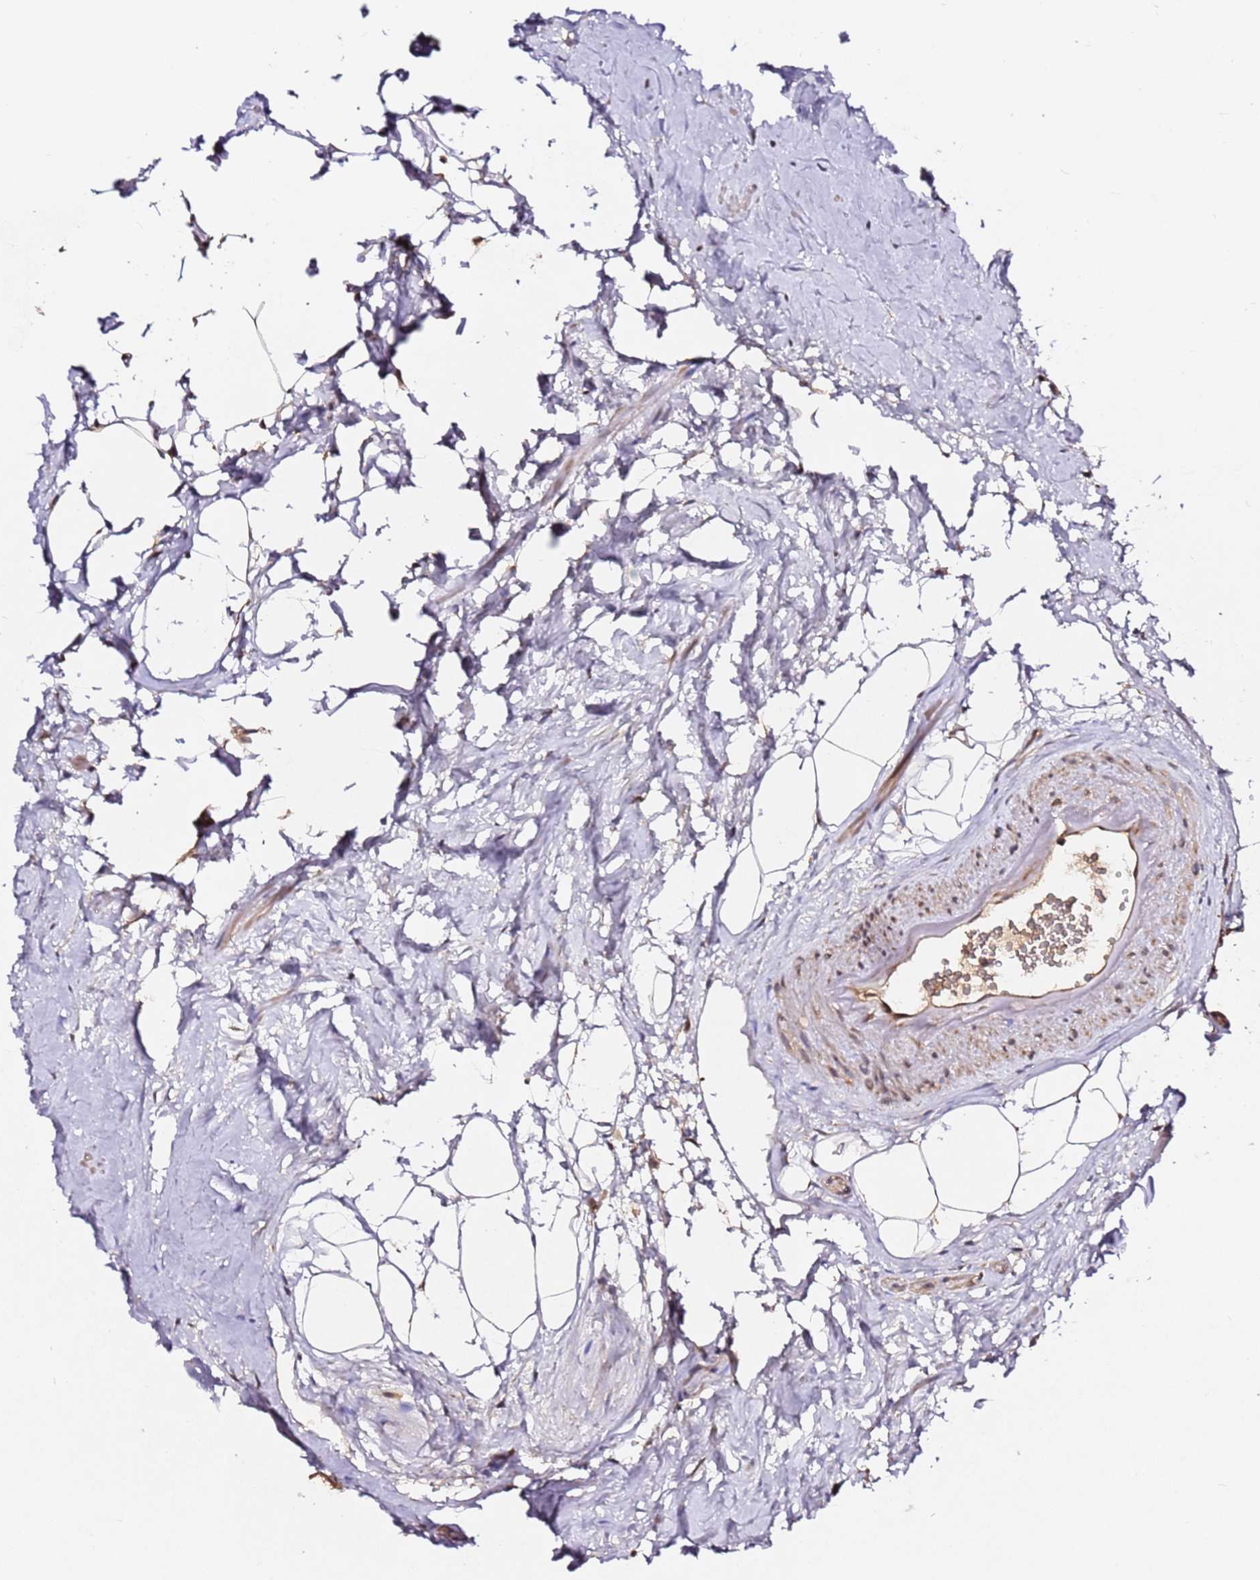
{"staining": {"intensity": "moderate", "quantity": ">75%", "location": "cytoplasmic/membranous"}, "tissue": "seminal vesicle", "cell_type": "Glandular cells", "image_type": "normal", "snomed": [{"axis": "morphology", "description": "Normal tissue, NOS"}, {"axis": "topography", "description": "Prostate"}, {"axis": "topography", "description": "Seminal veicle"}], "caption": "An immunohistochemistry (IHC) photomicrograph of unremarkable tissue is shown. Protein staining in brown highlights moderate cytoplasmic/membranous positivity in seminal vesicle within glandular cells.", "gene": "ALG11", "patient": {"sex": "male", "age": 59}}